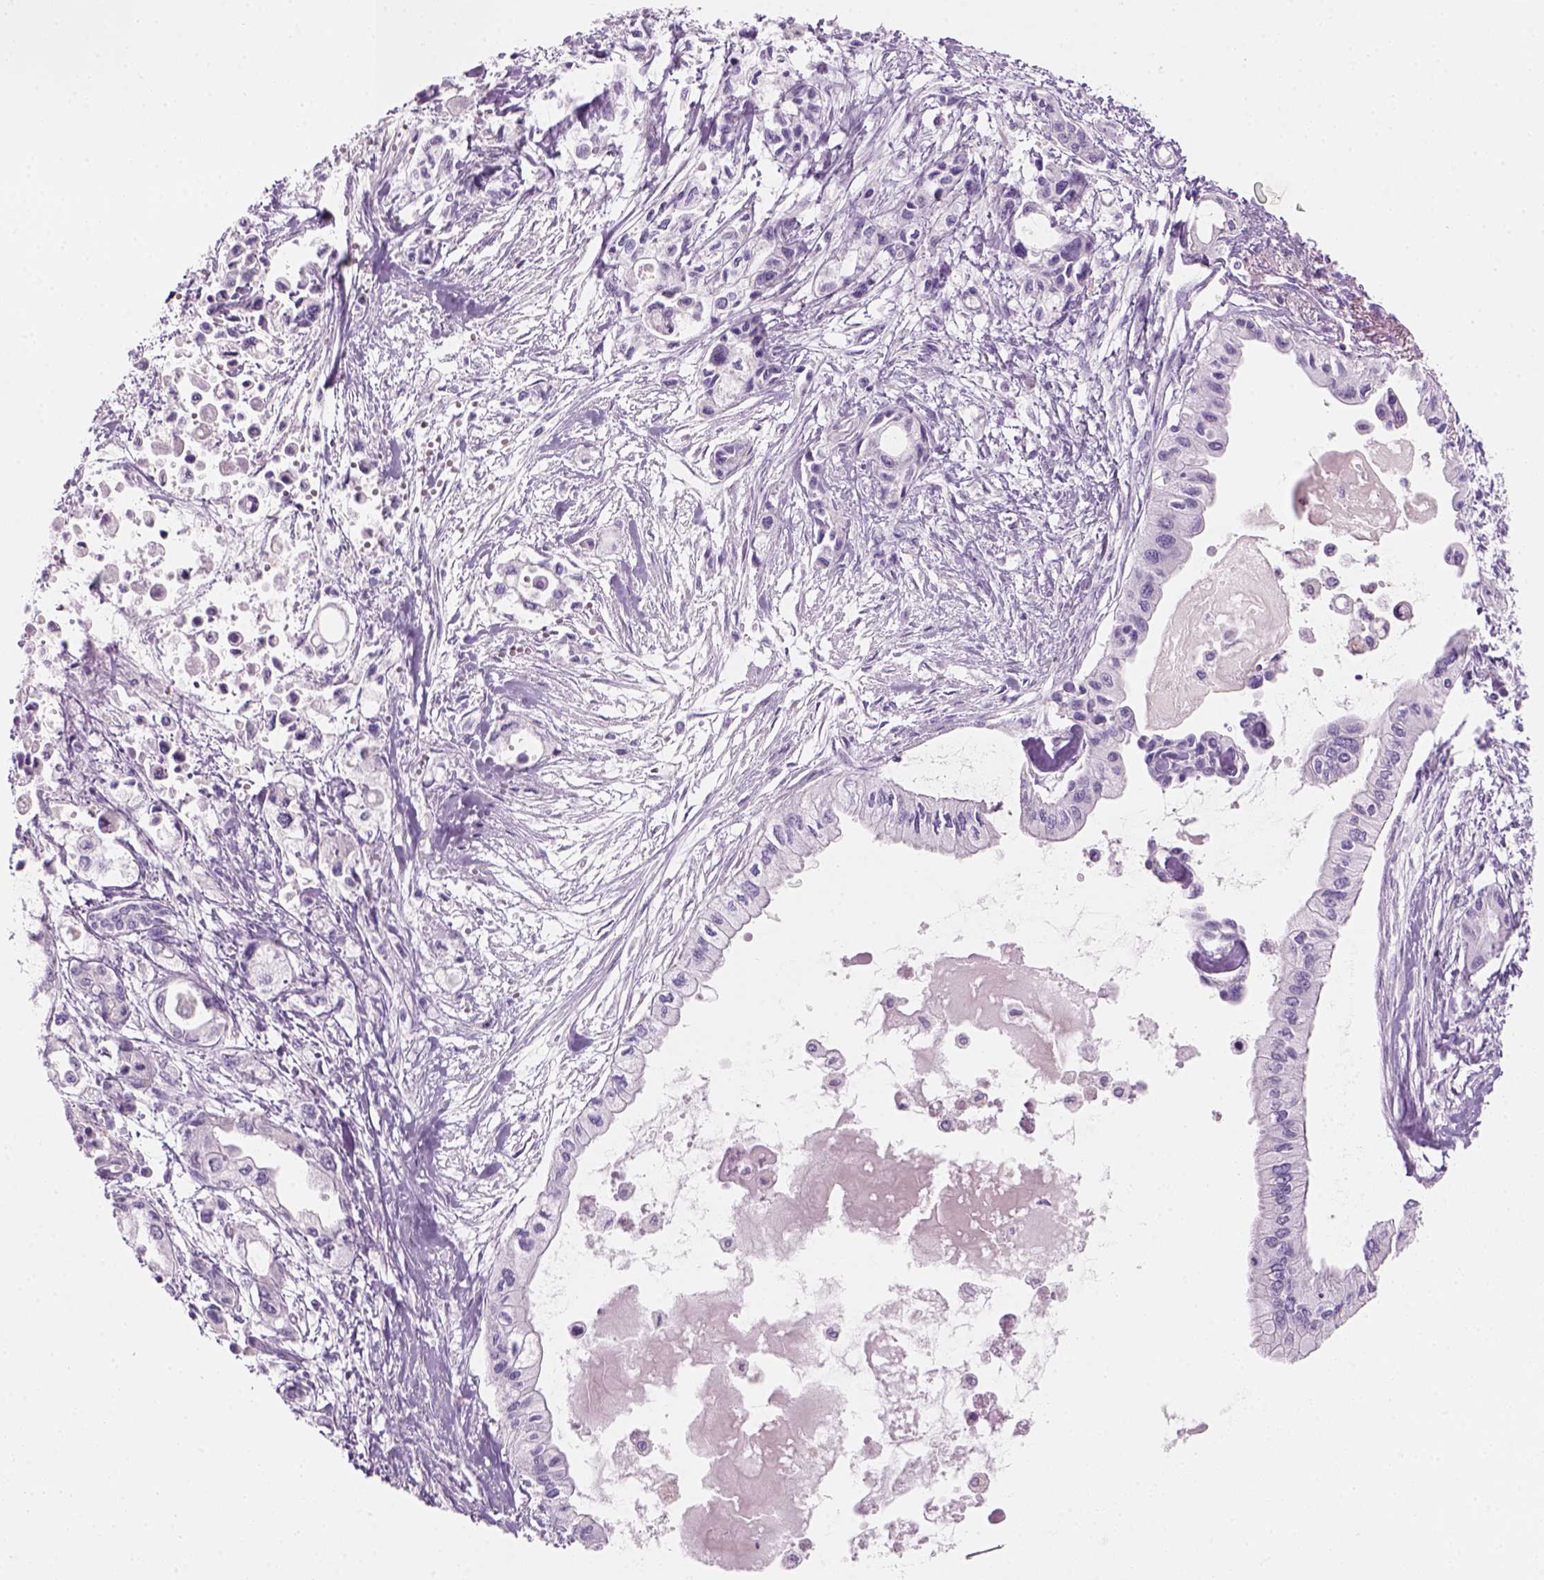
{"staining": {"intensity": "negative", "quantity": "none", "location": "none"}, "tissue": "pancreatic cancer", "cell_type": "Tumor cells", "image_type": "cancer", "snomed": [{"axis": "morphology", "description": "Adenocarcinoma, NOS"}, {"axis": "topography", "description": "Pancreas"}], "caption": "High power microscopy photomicrograph of an immunohistochemistry (IHC) photomicrograph of pancreatic adenocarcinoma, revealing no significant staining in tumor cells.", "gene": "KRTAP11-1", "patient": {"sex": "female", "age": 61}}